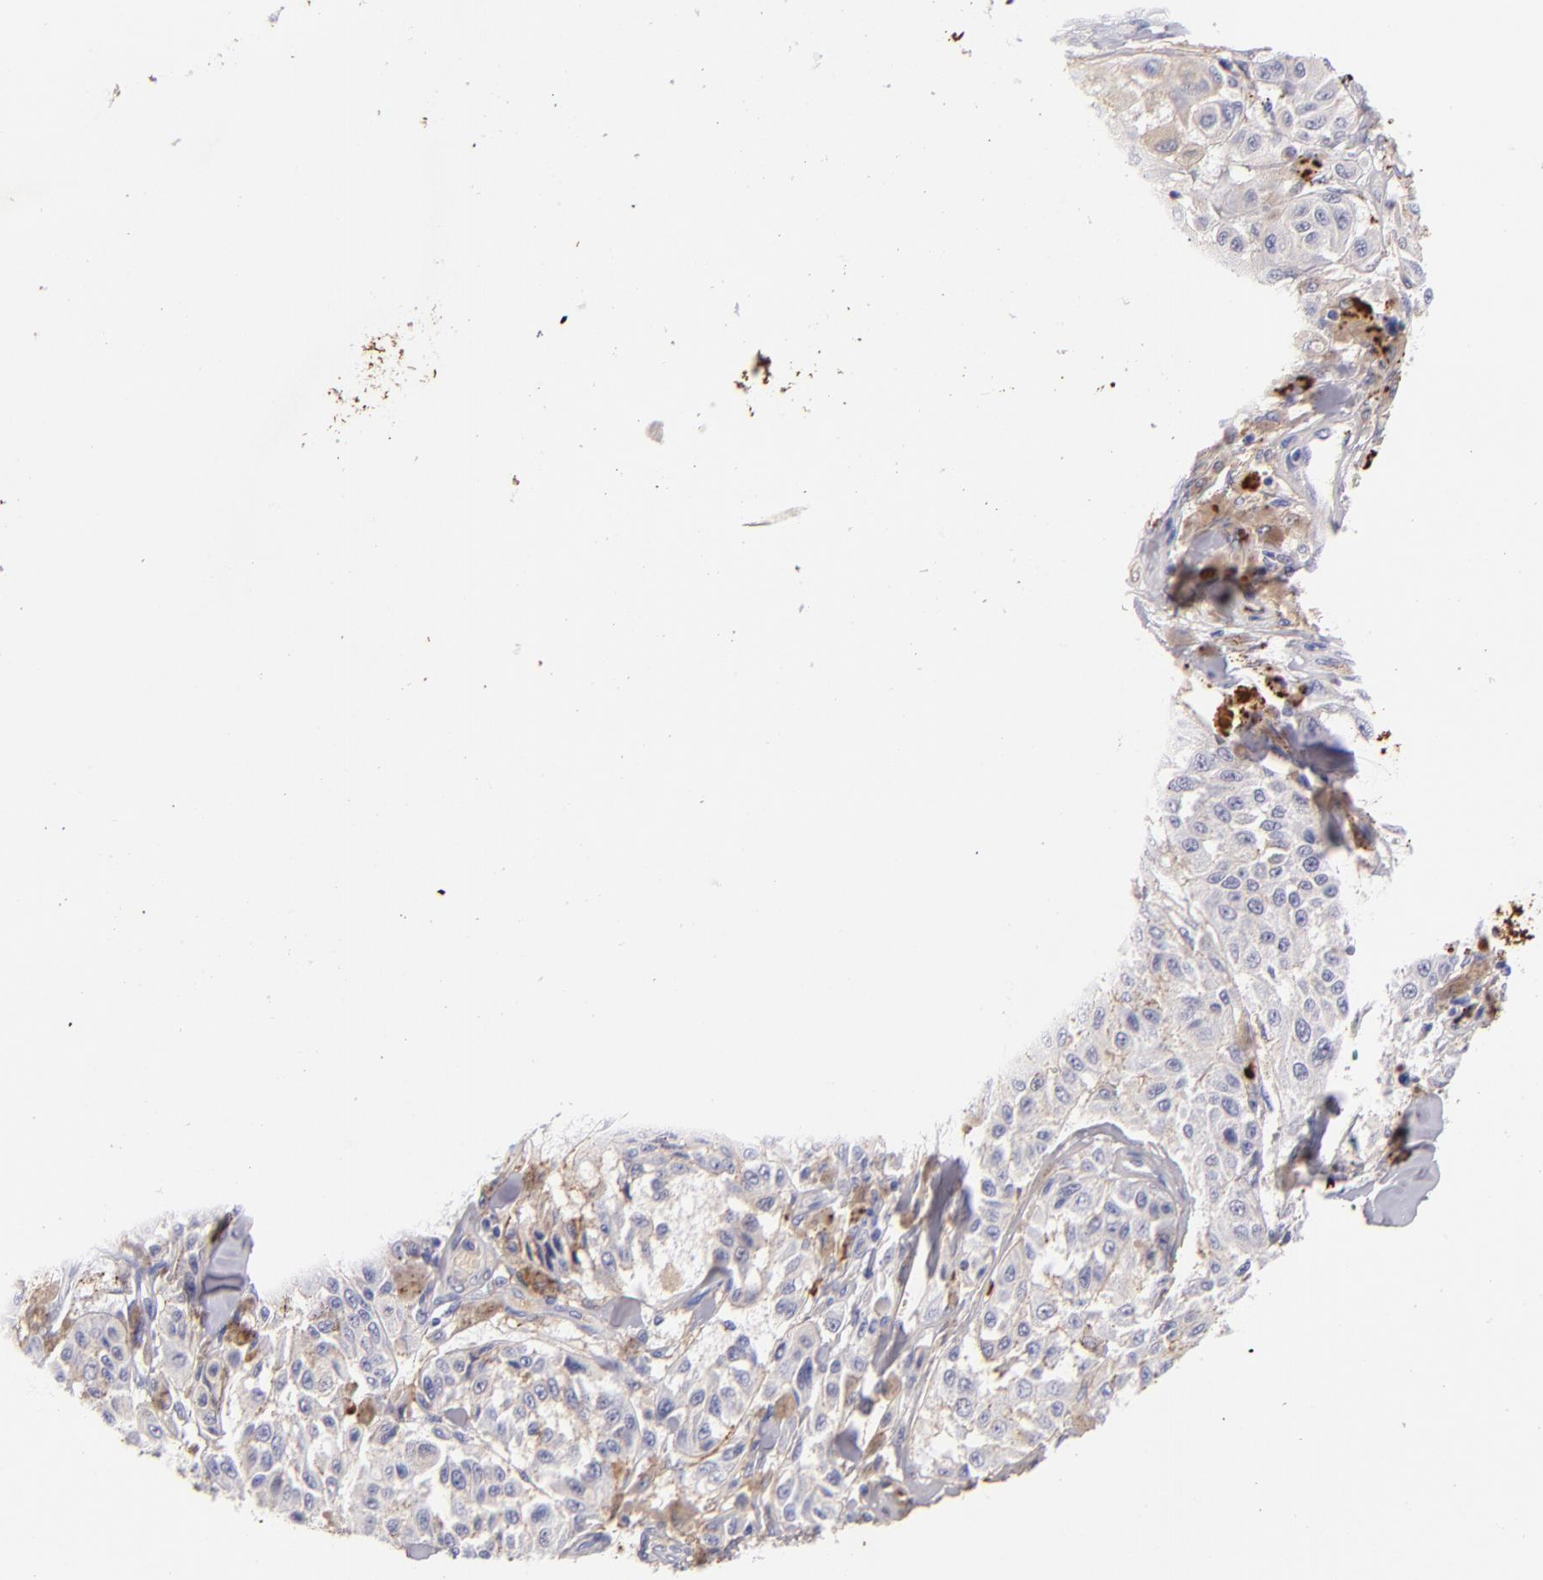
{"staining": {"intensity": "negative", "quantity": "none", "location": "none"}, "tissue": "melanoma", "cell_type": "Tumor cells", "image_type": "cancer", "snomed": [{"axis": "morphology", "description": "Malignant melanoma, NOS"}, {"axis": "topography", "description": "Skin"}], "caption": "This histopathology image is of melanoma stained with immunohistochemistry (IHC) to label a protein in brown with the nuclei are counter-stained blue. There is no positivity in tumor cells.", "gene": "FGB", "patient": {"sex": "female", "age": 64}}